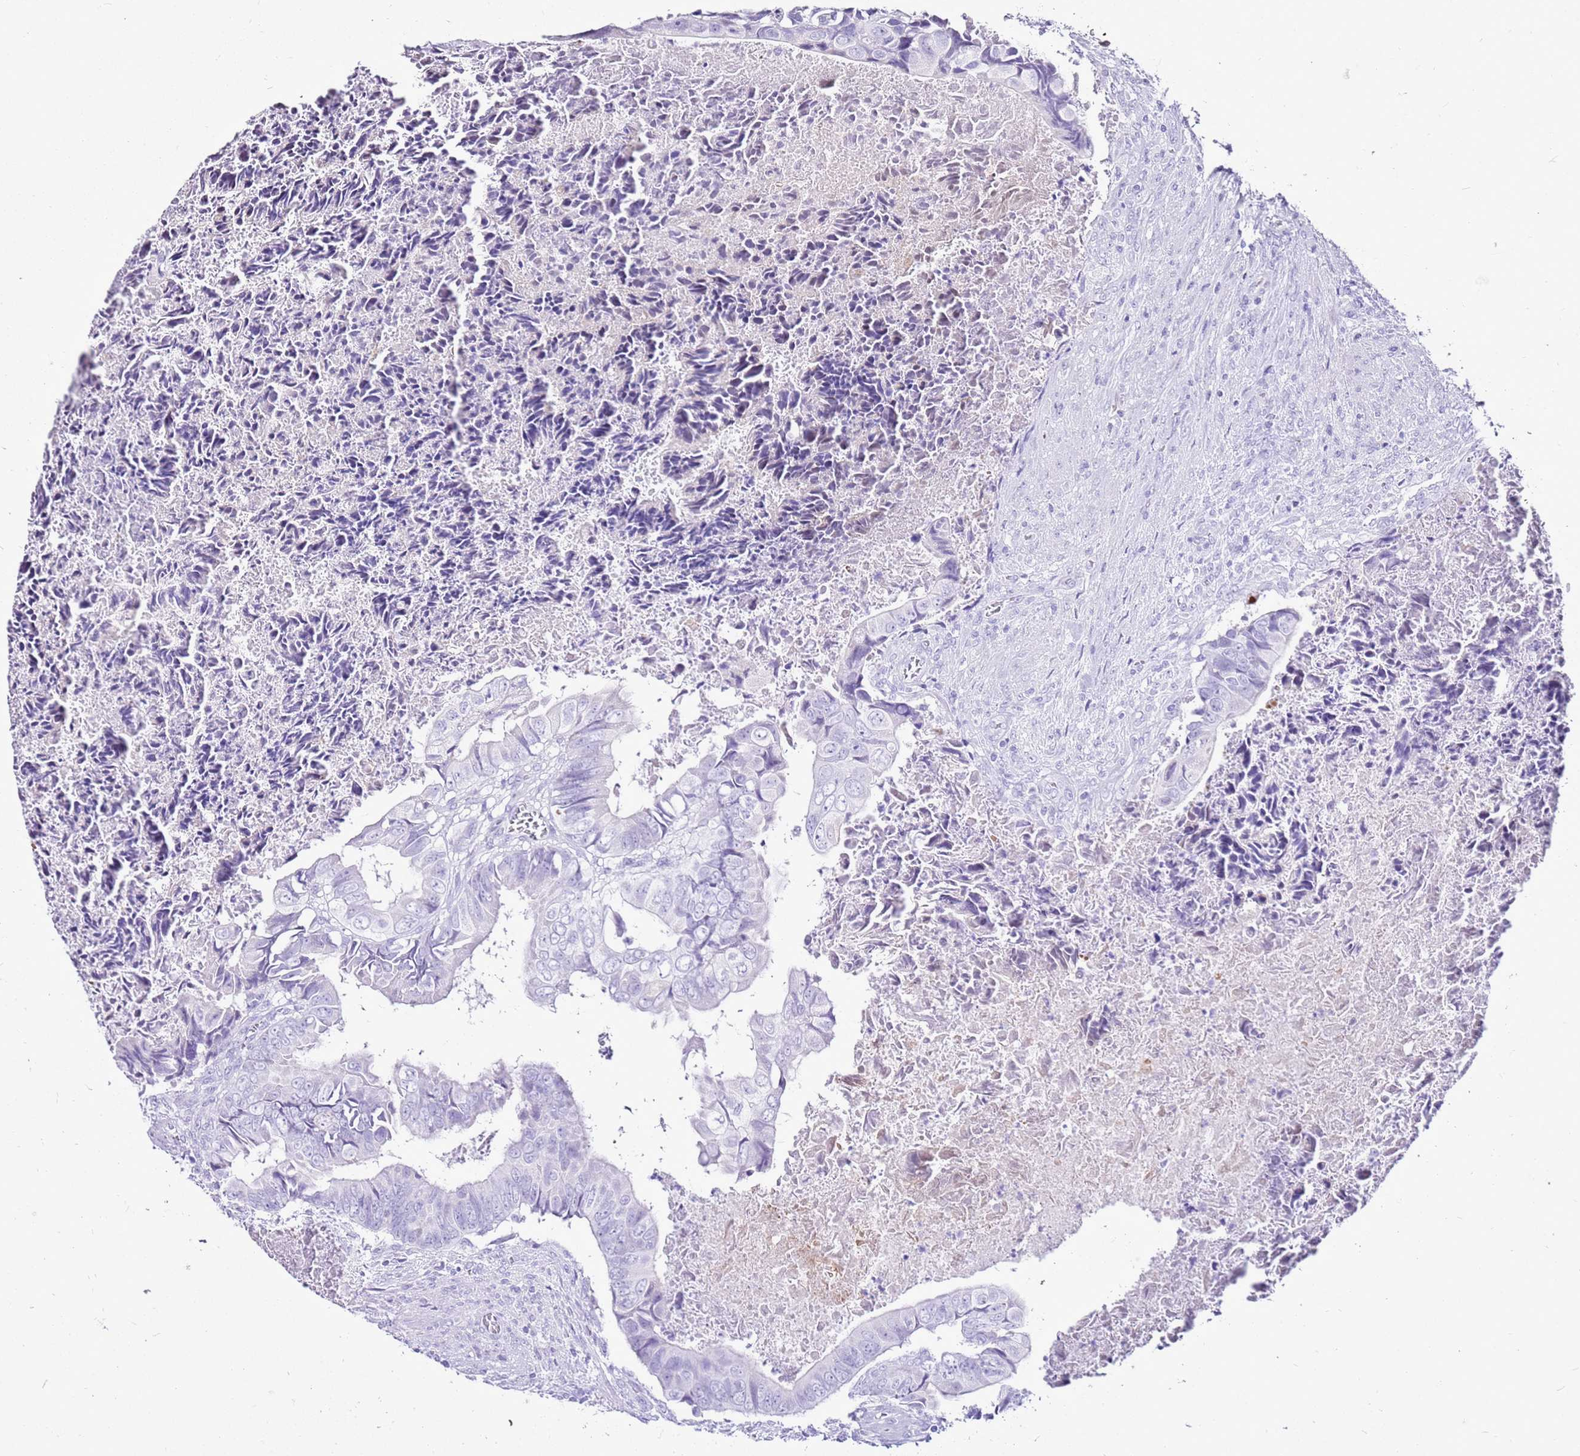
{"staining": {"intensity": "moderate", "quantity": "<25%", "location": "cytoplasmic/membranous,nuclear"}, "tissue": "colorectal cancer", "cell_type": "Tumor cells", "image_type": "cancer", "snomed": [{"axis": "morphology", "description": "Adenocarcinoma, NOS"}, {"axis": "topography", "description": "Rectum"}], "caption": "IHC of adenocarcinoma (colorectal) reveals low levels of moderate cytoplasmic/membranous and nuclear expression in approximately <25% of tumor cells.", "gene": "SPC25", "patient": {"sex": "female", "age": 78}}